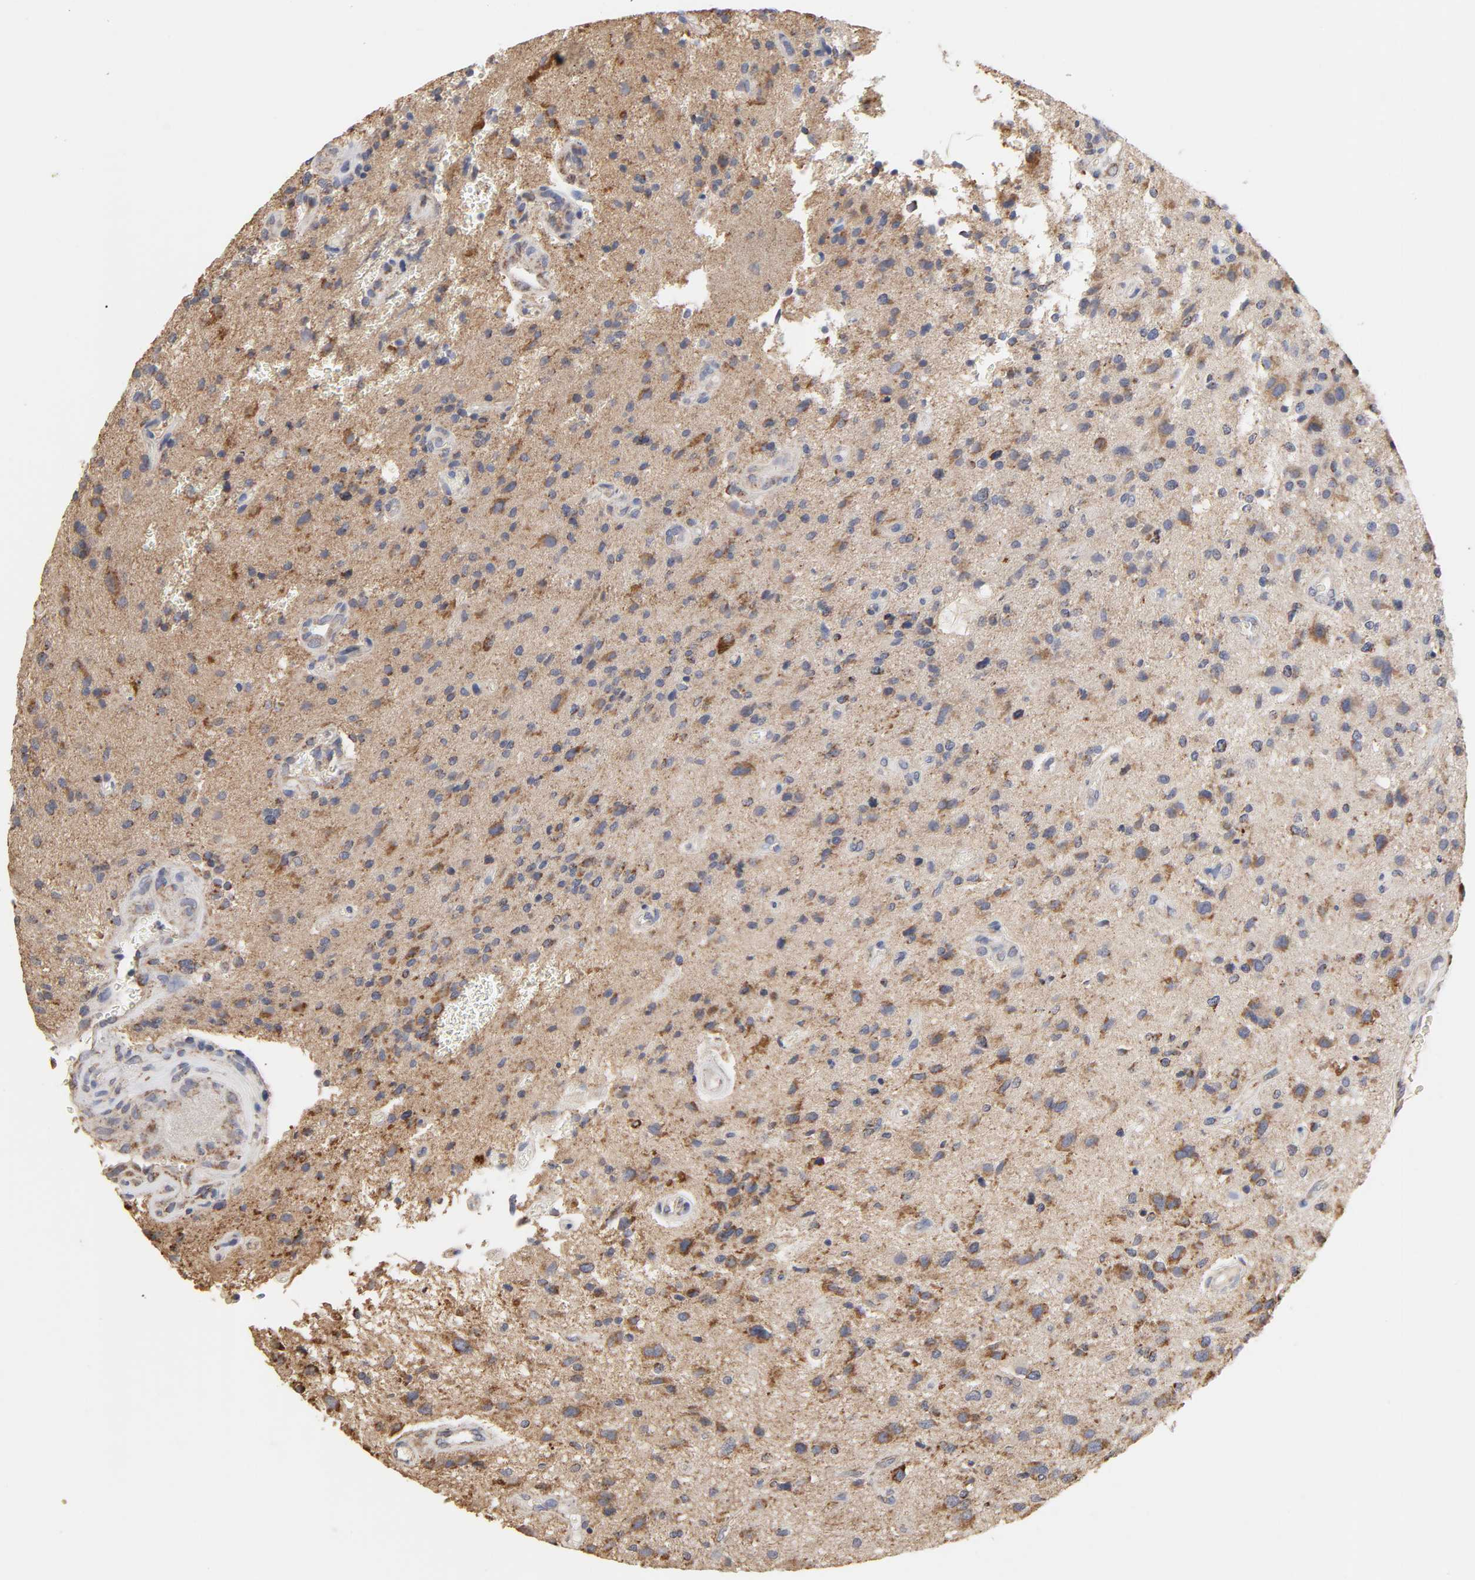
{"staining": {"intensity": "moderate", "quantity": "25%-75%", "location": "cytoplasmic/membranous"}, "tissue": "glioma", "cell_type": "Tumor cells", "image_type": "cancer", "snomed": [{"axis": "morphology", "description": "Normal tissue, NOS"}, {"axis": "morphology", "description": "Glioma, malignant, High grade"}, {"axis": "topography", "description": "Cerebral cortex"}], "caption": "Moderate cytoplasmic/membranous staining is identified in approximately 25%-75% of tumor cells in glioma. Immunohistochemistry (ihc) stains the protein in brown and the nuclei are stained blue.", "gene": "CYCS", "patient": {"sex": "male", "age": 75}}